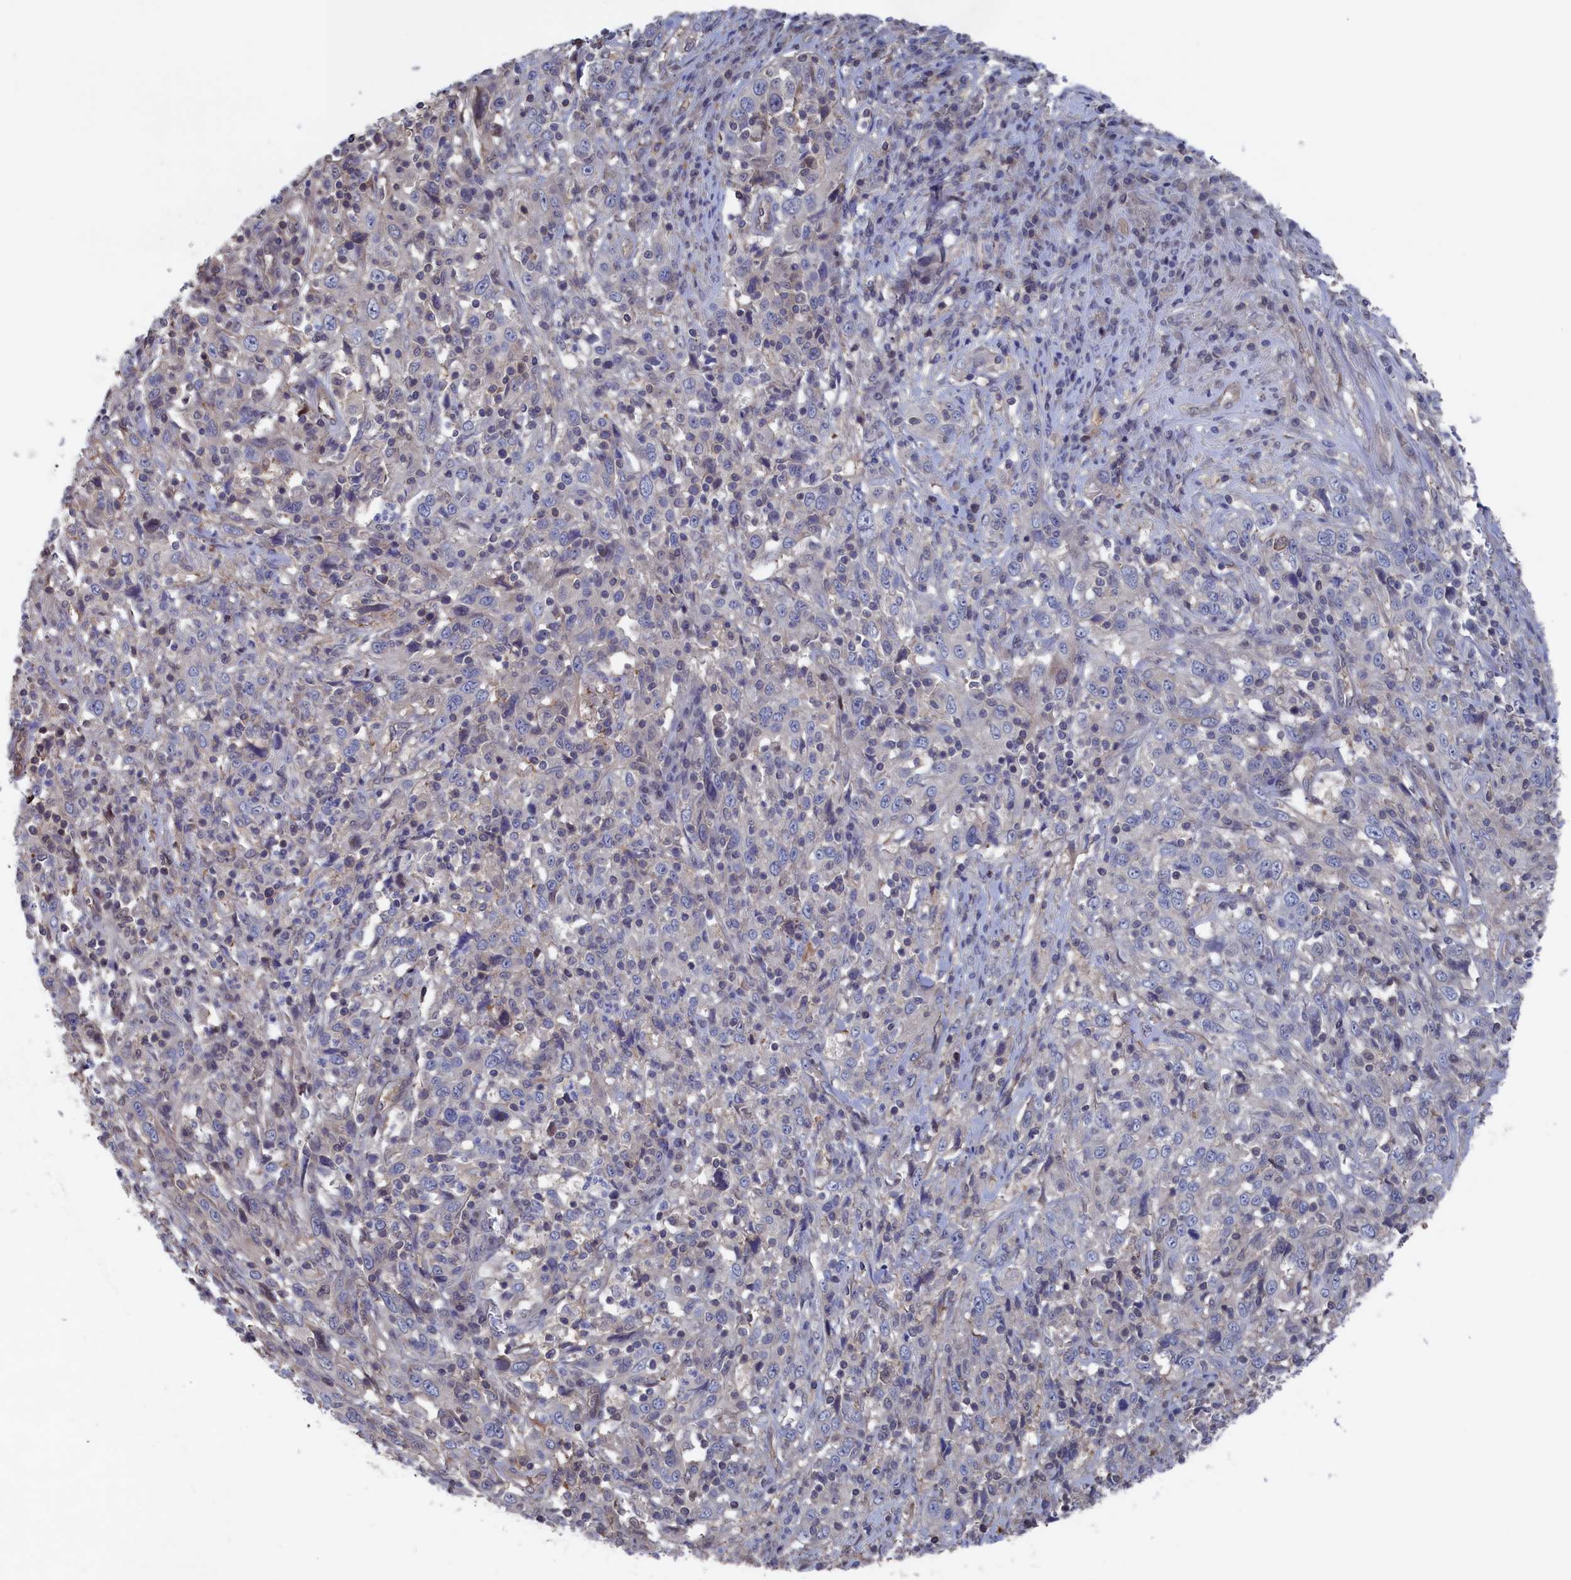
{"staining": {"intensity": "negative", "quantity": "none", "location": "none"}, "tissue": "cervical cancer", "cell_type": "Tumor cells", "image_type": "cancer", "snomed": [{"axis": "morphology", "description": "Squamous cell carcinoma, NOS"}, {"axis": "topography", "description": "Cervix"}], "caption": "This is an IHC photomicrograph of human squamous cell carcinoma (cervical). There is no staining in tumor cells.", "gene": "NUTF2", "patient": {"sex": "female", "age": 46}}